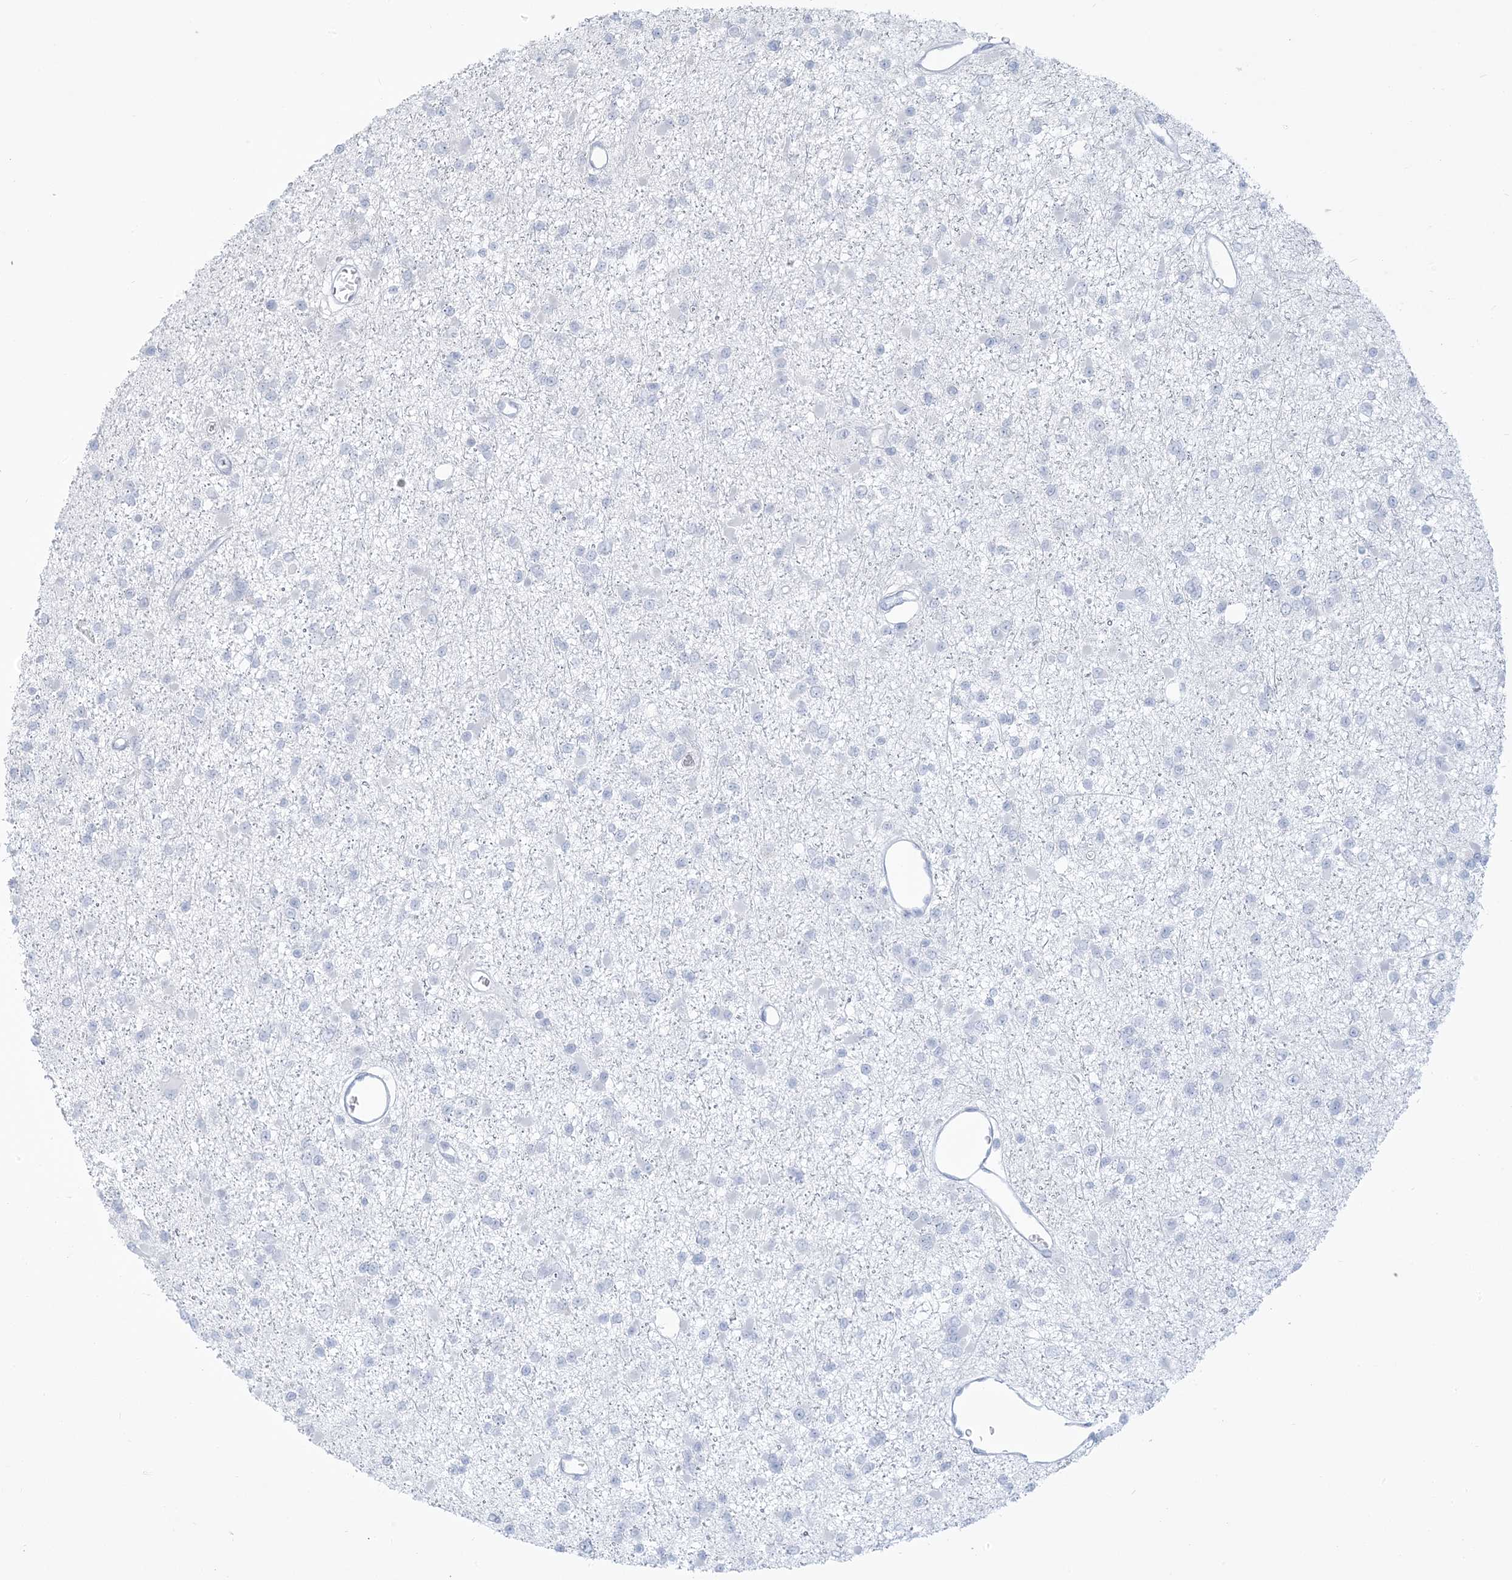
{"staining": {"intensity": "negative", "quantity": "none", "location": "none"}, "tissue": "glioma", "cell_type": "Tumor cells", "image_type": "cancer", "snomed": [{"axis": "morphology", "description": "Glioma, malignant, Low grade"}, {"axis": "topography", "description": "Brain"}], "caption": "Human malignant glioma (low-grade) stained for a protein using immunohistochemistry (IHC) reveals no expression in tumor cells.", "gene": "HLA-DRB1", "patient": {"sex": "female", "age": 22}}